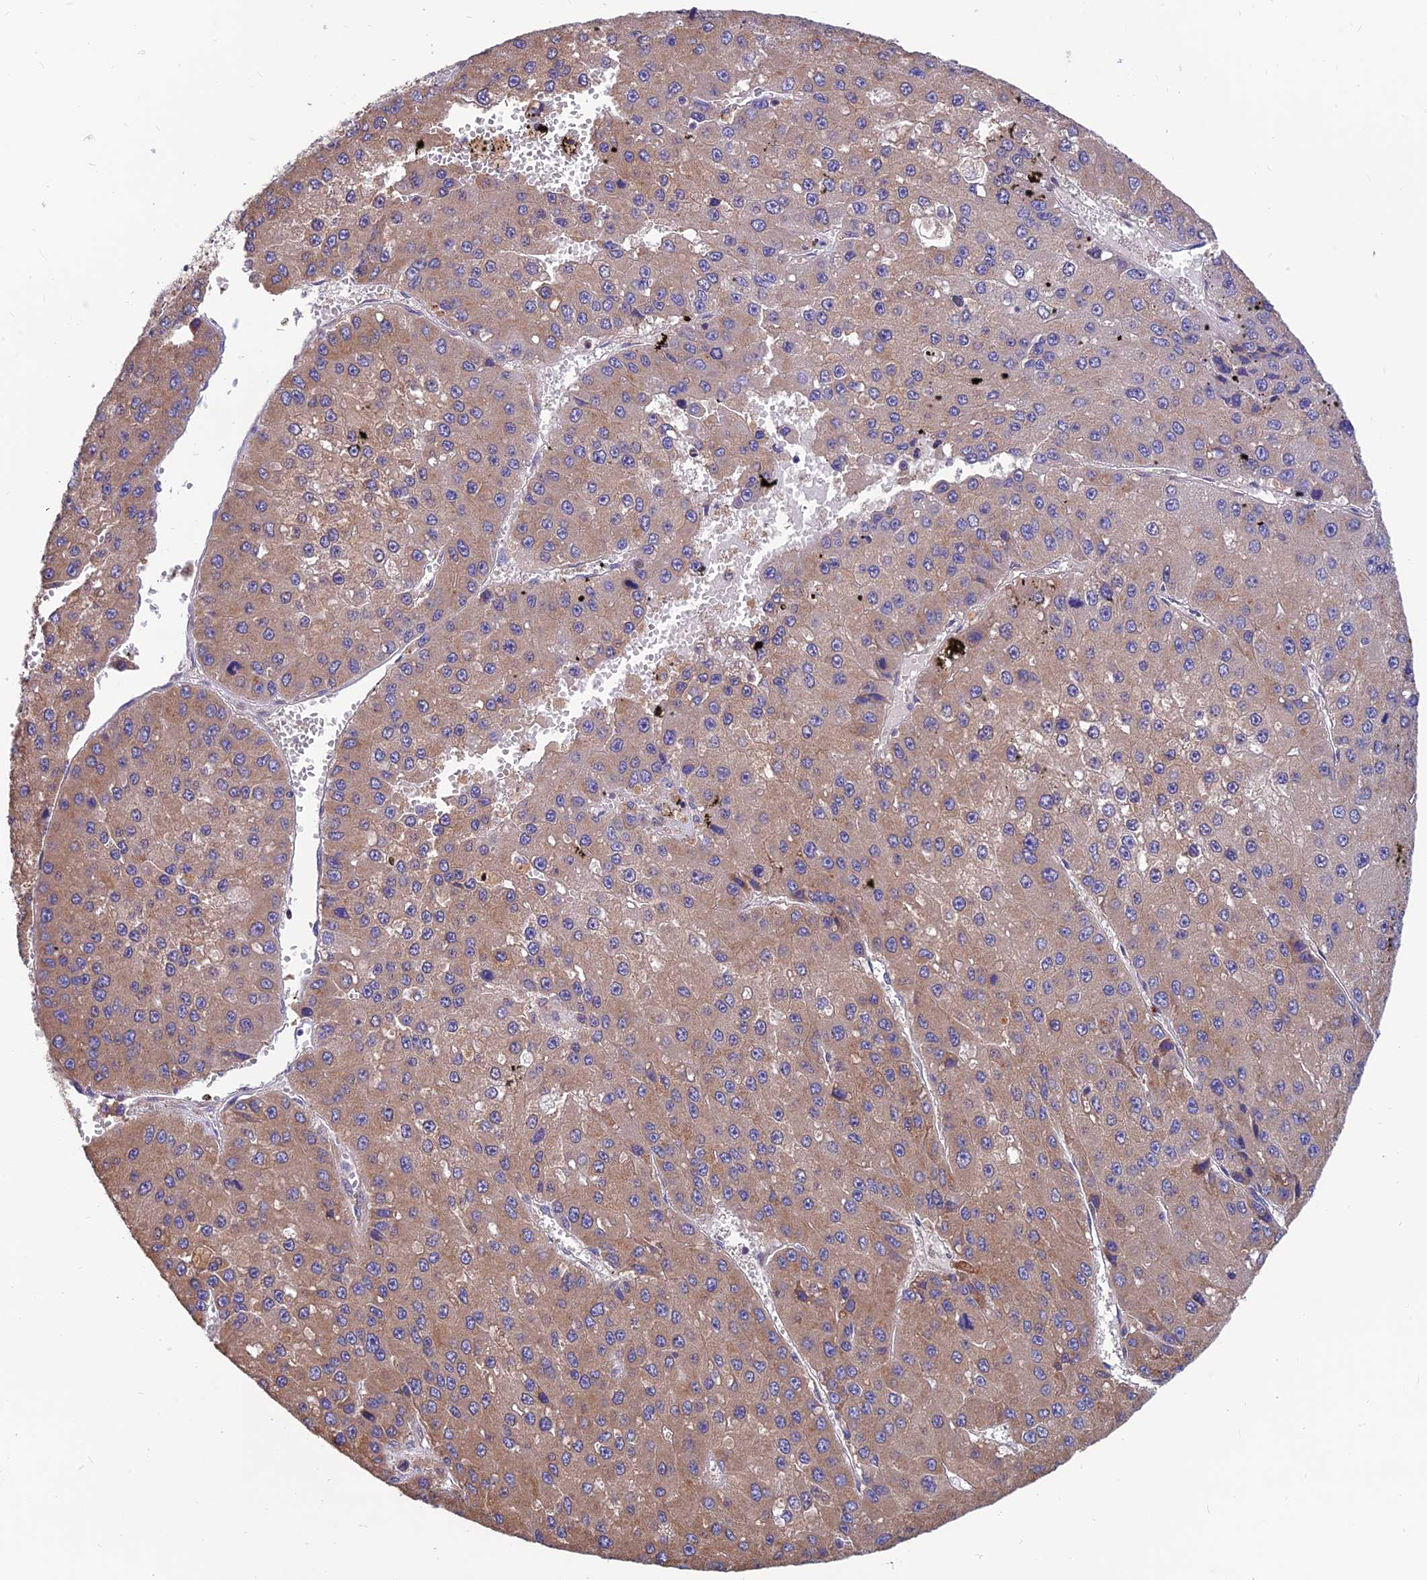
{"staining": {"intensity": "weak", "quantity": "25%-75%", "location": "cytoplasmic/membranous"}, "tissue": "liver cancer", "cell_type": "Tumor cells", "image_type": "cancer", "snomed": [{"axis": "morphology", "description": "Carcinoma, Hepatocellular, NOS"}, {"axis": "topography", "description": "Liver"}], "caption": "Immunohistochemistry (DAB (3,3'-diaminobenzidine)) staining of liver hepatocellular carcinoma reveals weak cytoplasmic/membranous protein staining in approximately 25%-75% of tumor cells. The staining was performed using DAB (3,3'-diaminobenzidine) to visualize the protein expression in brown, while the nuclei were stained in blue with hematoxylin (Magnification: 20x).", "gene": "UMAD1", "patient": {"sex": "female", "age": 73}}